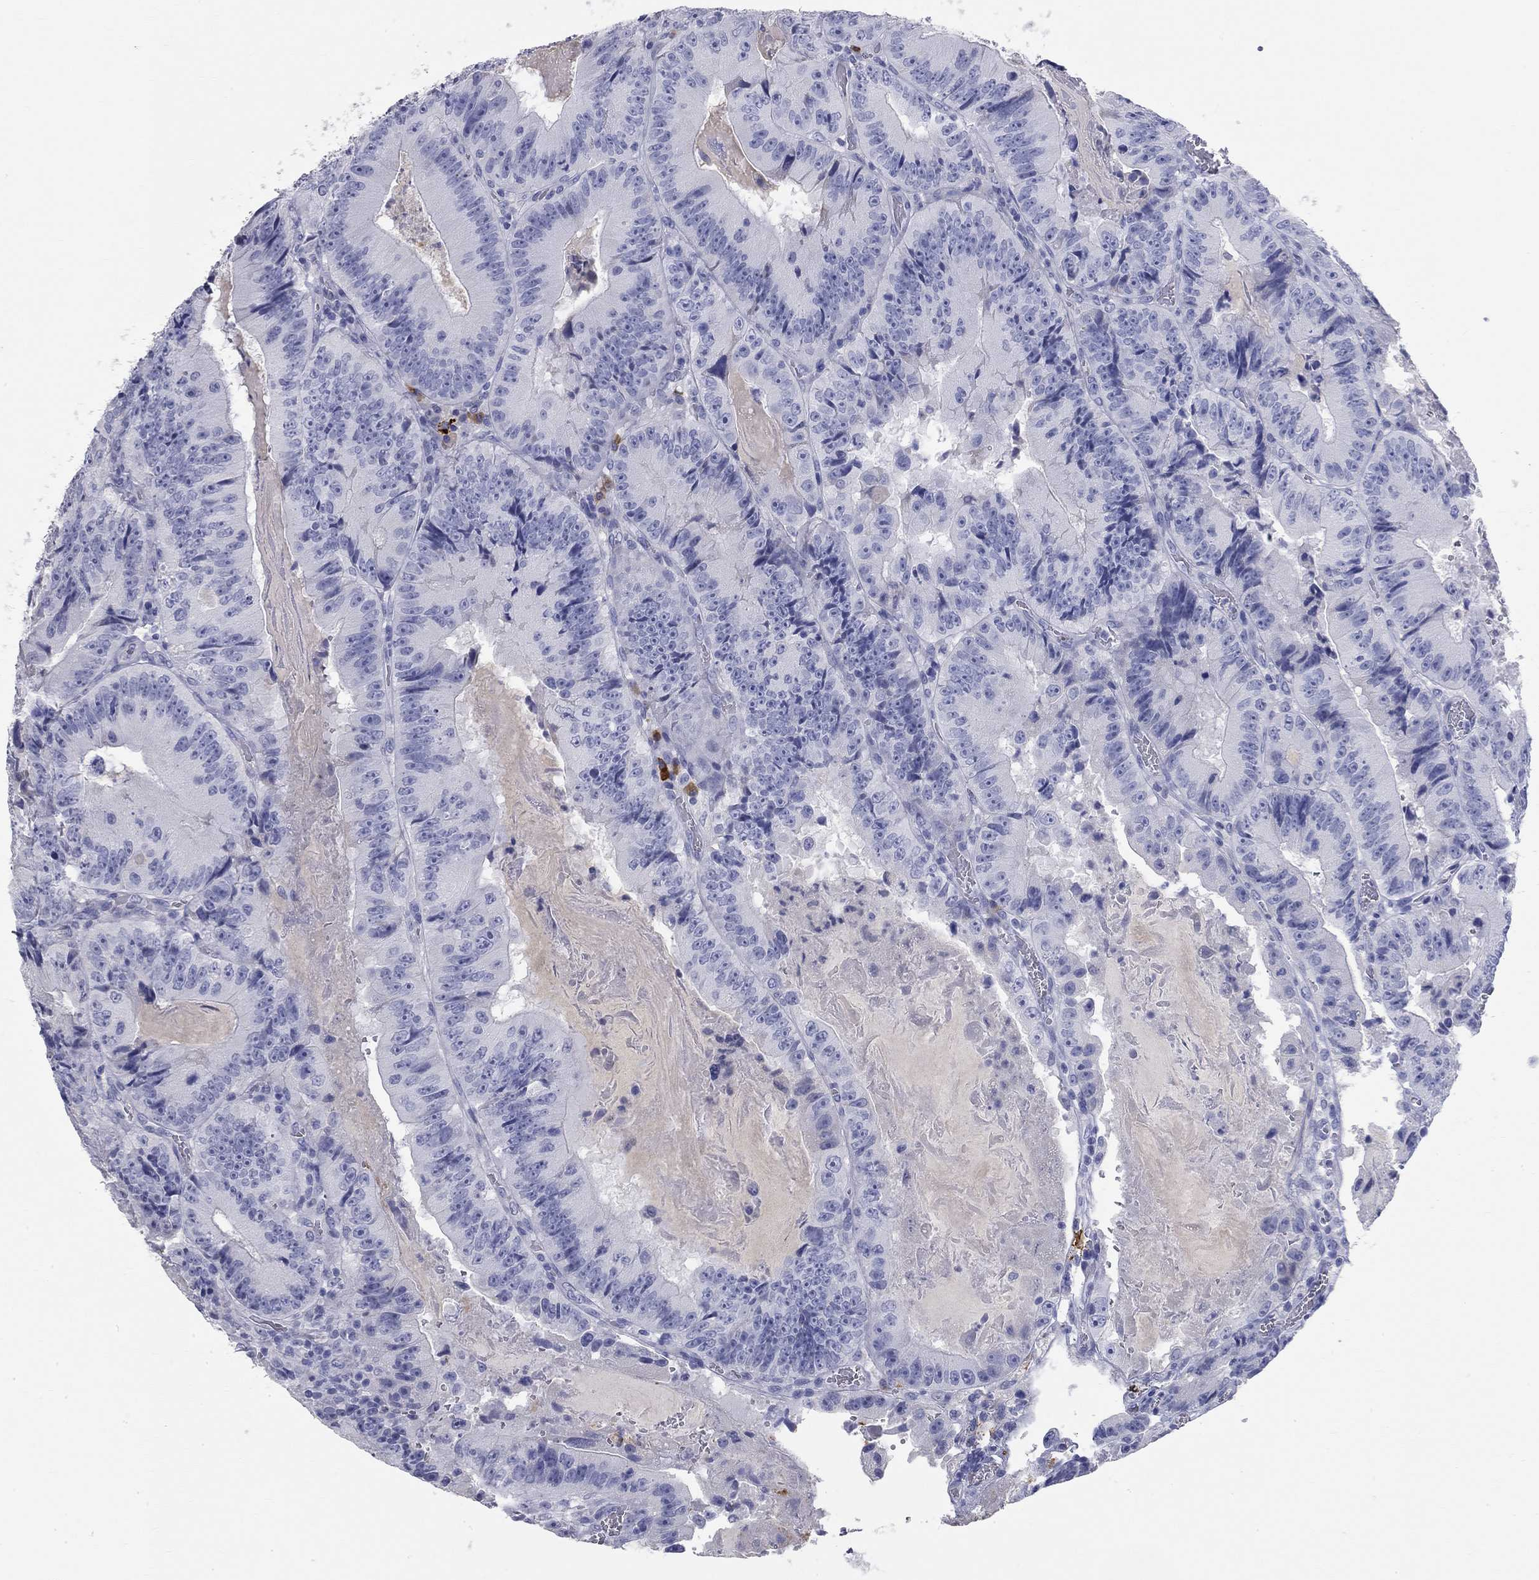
{"staining": {"intensity": "negative", "quantity": "none", "location": "none"}, "tissue": "colorectal cancer", "cell_type": "Tumor cells", "image_type": "cancer", "snomed": [{"axis": "morphology", "description": "Adenocarcinoma, NOS"}, {"axis": "topography", "description": "Colon"}], "caption": "The histopathology image exhibits no significant staining in tumor cells of colorectal cancer (adenocarcinoma). Brightfield microscopy of IHC stained with DAB (3,3'-diaminobenzidine) (brown) and hematoxylin (blue), captured at high magnification.", "gene": "PHOX2B", "patient": {"sex": "female", "age": 86}}